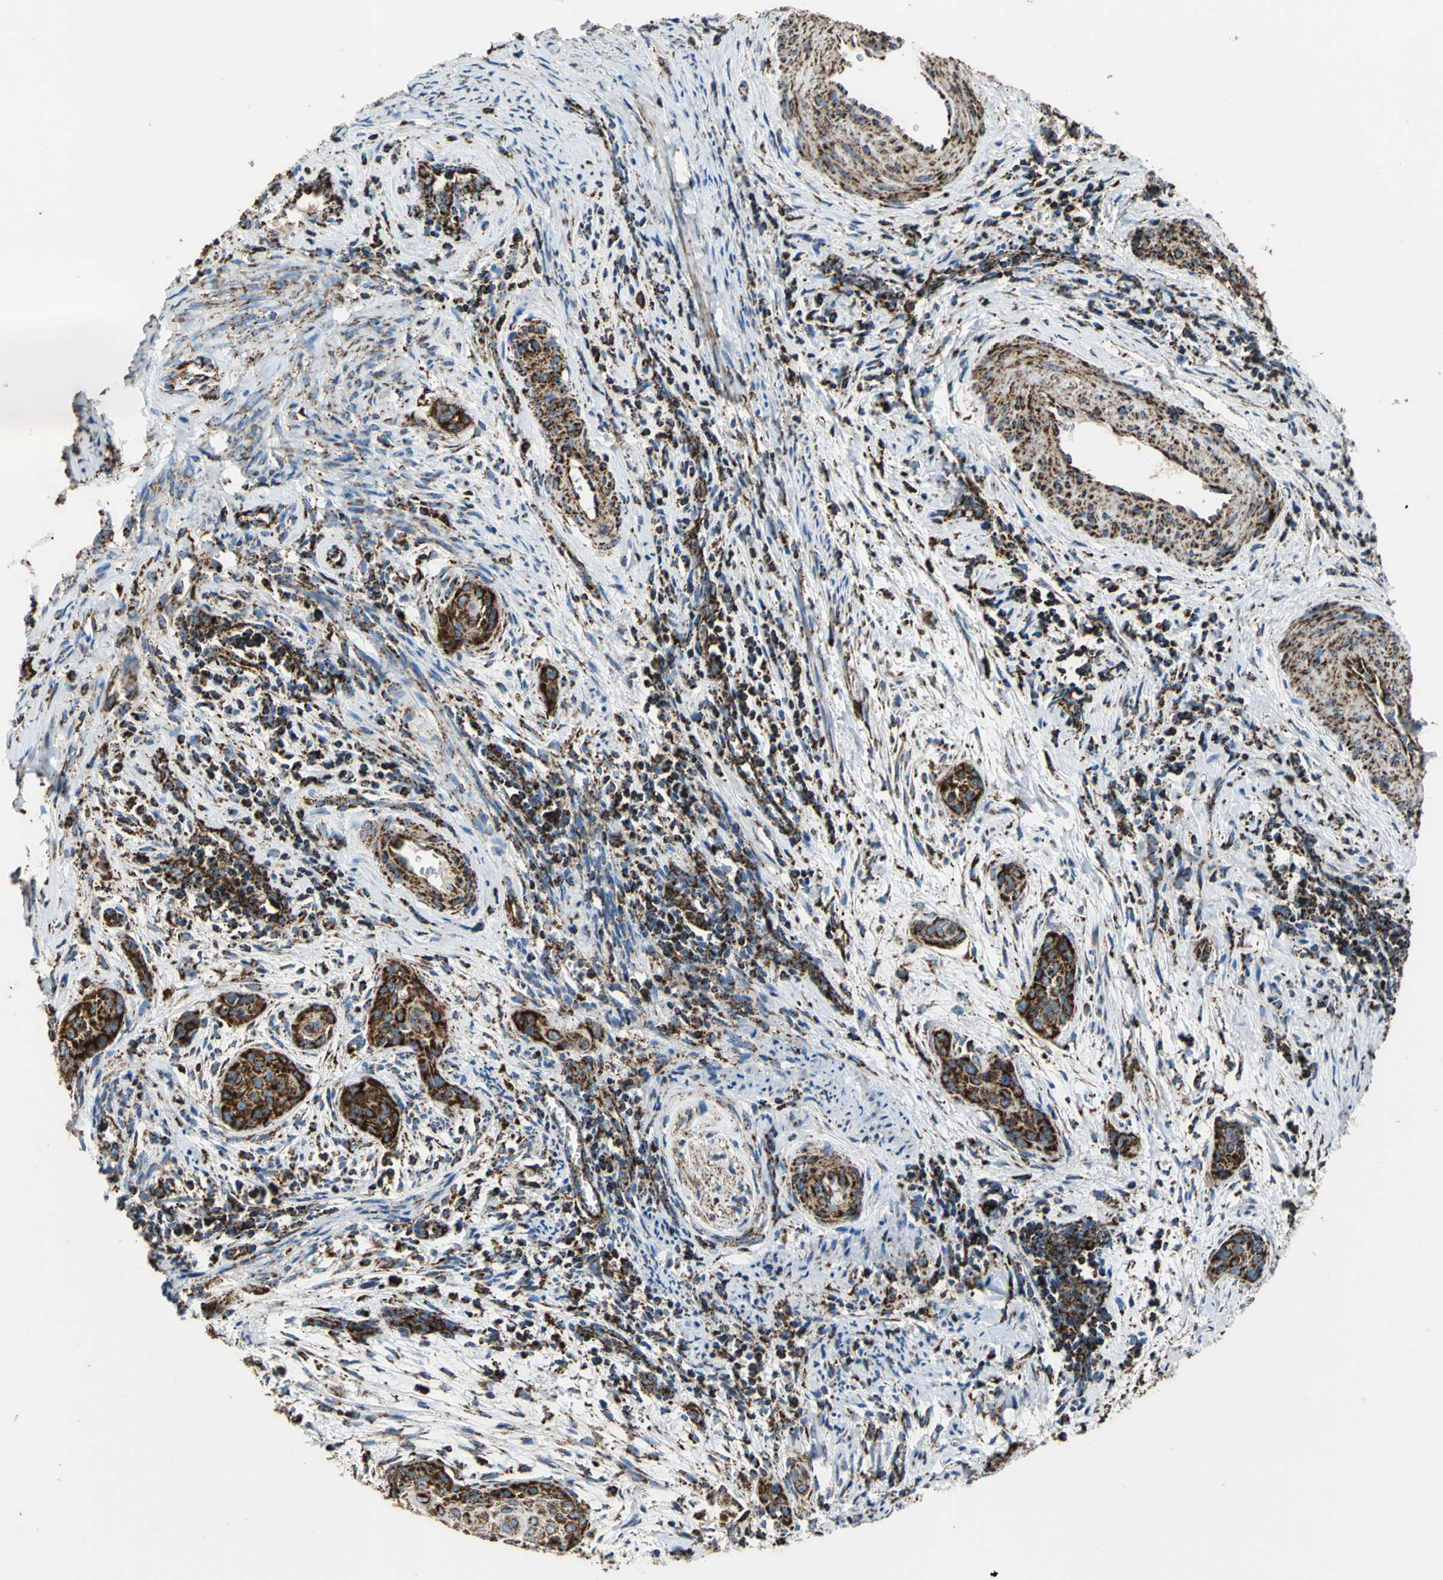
{"staining": {"intensity": "strong", "quantity": ">75%", "location": "cytoplasmic/membranous"}, "tissue": "cervical cancer", "cell_type": "Tumor cells", "image_type": "cancer", "snomed": [{"axis": "morphology", "description": "Squamous cell carcinoma, NOS"}, {"axis": "topography", "description": "Cervix"}], "caption": "The micrograph exhibits immunohistochemical staining of squamous cell carcinoma (cervical). There is strong cytoplasmic/membranous positivity is identified in approximately >75% of tumor cells.", "gene": "ECH1", "patient": {"sex": "female", "age": 33}}